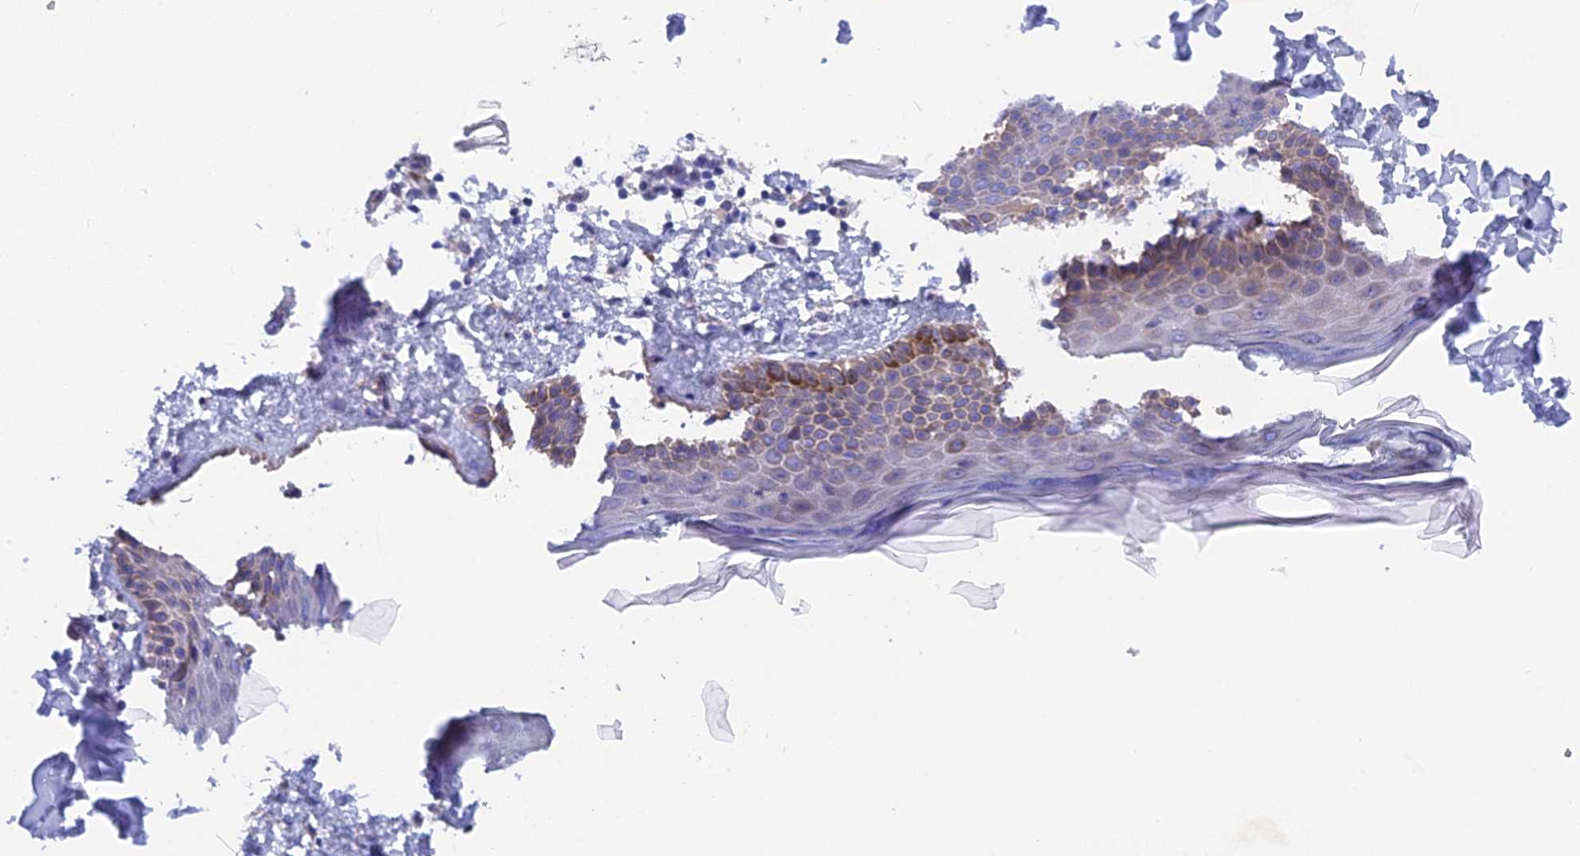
{"staining": {"intensity": "negative", "quantity": "none", "location": "none"}, "tissue": "skin", "cell_type": "Fibroblasts", "image_type": "normal", "snomed": [{"axis": "morphology", "description": "Normal tissue, NOS"}, {"axis": "topography", "description": "Skin"}], "caption": "Fibroblasts show no significant protein positivity in benign skin. Nuclei are stained in blue.", "gene": "AK4P3", "patient": {"sex": "male", "age": 52}}